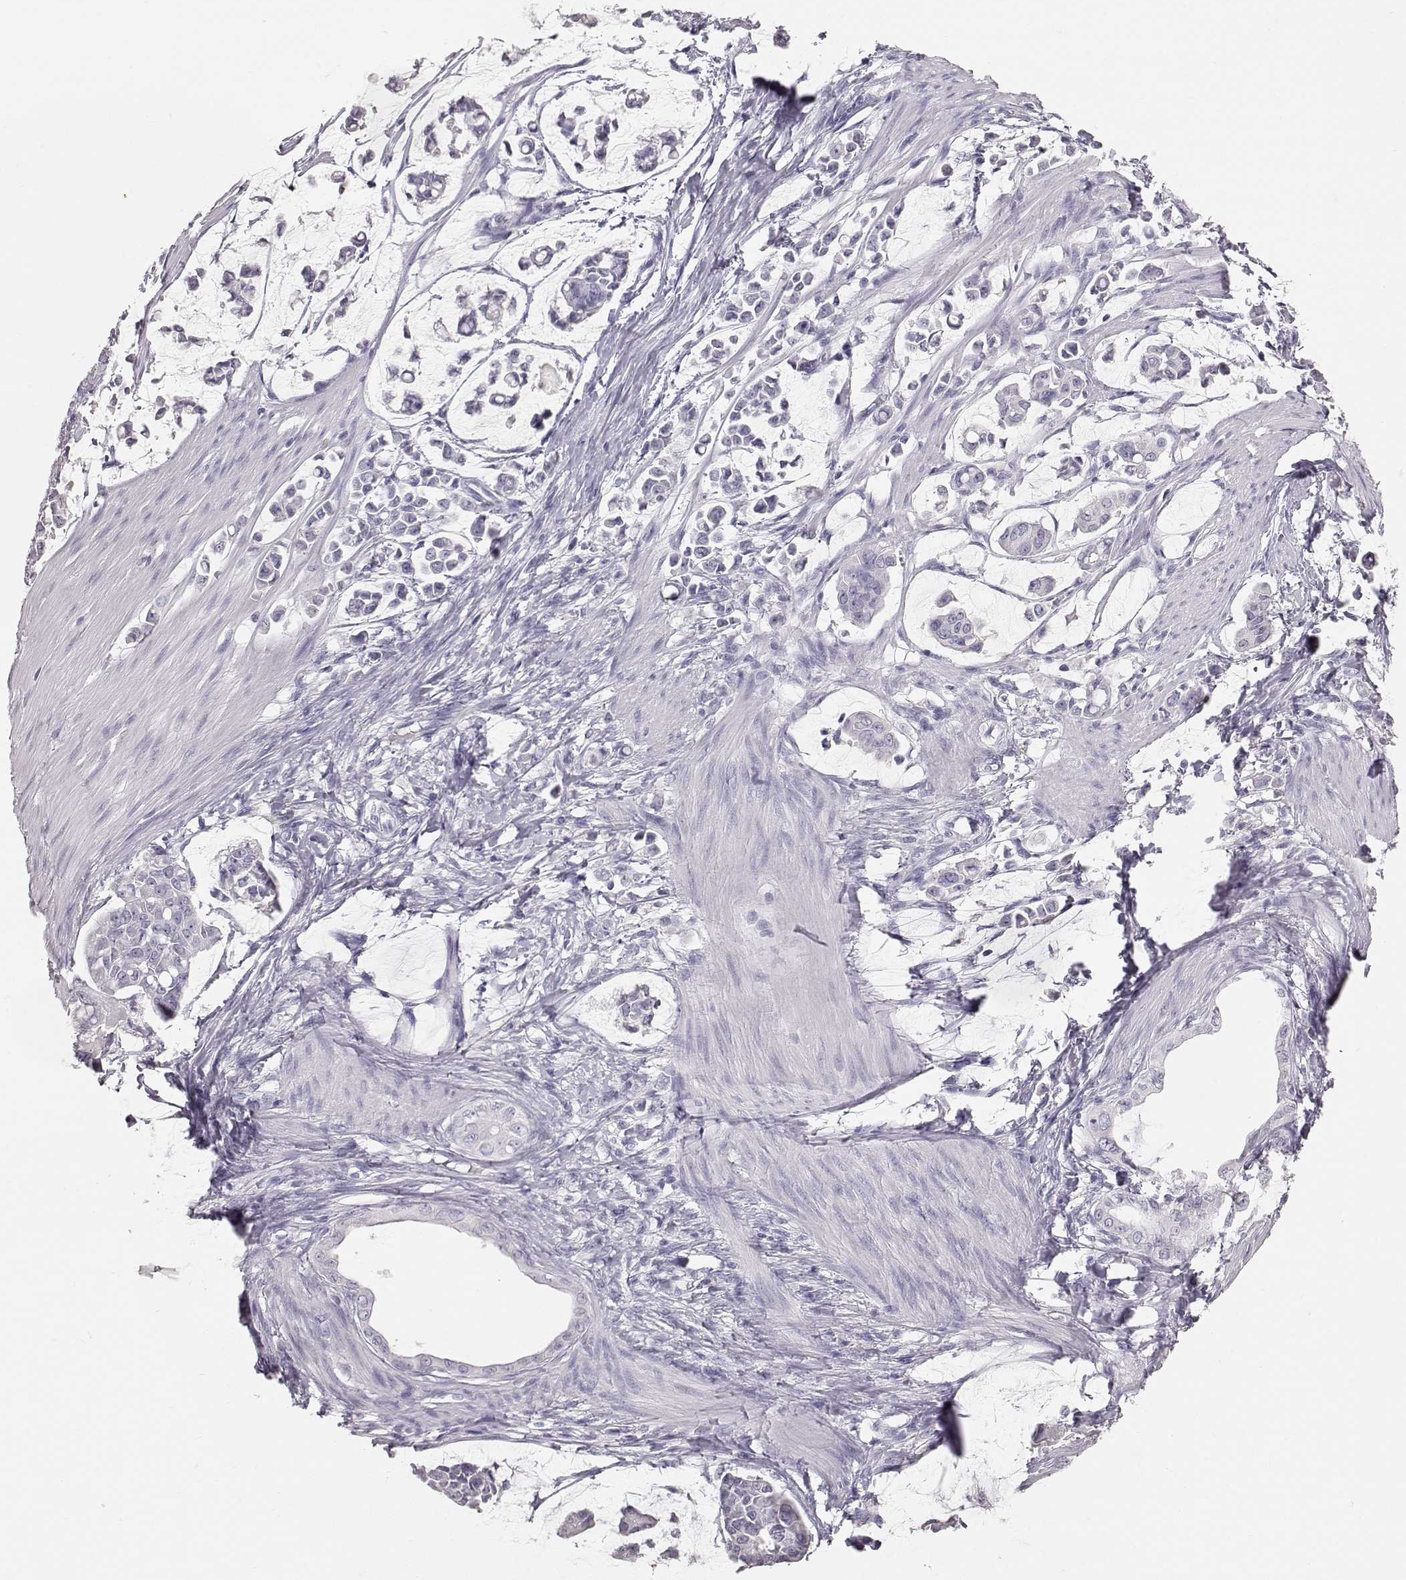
{"staining": {"intensity": "negative", "quantity": "none", "location": "none"}, "tissue": "stomach cancer", "cell_type": "Tumor cells", "image_type": "cancer", "snomed": [{"axis": "morphology", "description": "Adenocarcinoma, NOS"}, {"axis": "topography", "description": "Stomach"}], "caption": "IHC histopathology image of neoplastic tissue: human adenocarcinoma (stomach) stained with DAB (3,3'-diaminobenzidine) displays no significant protein positivity in tumor cells. (DAB immunohistochemistry, high magnification).", "gene": "KRT33A", "patient": {"sex": "male", "age": 82}}